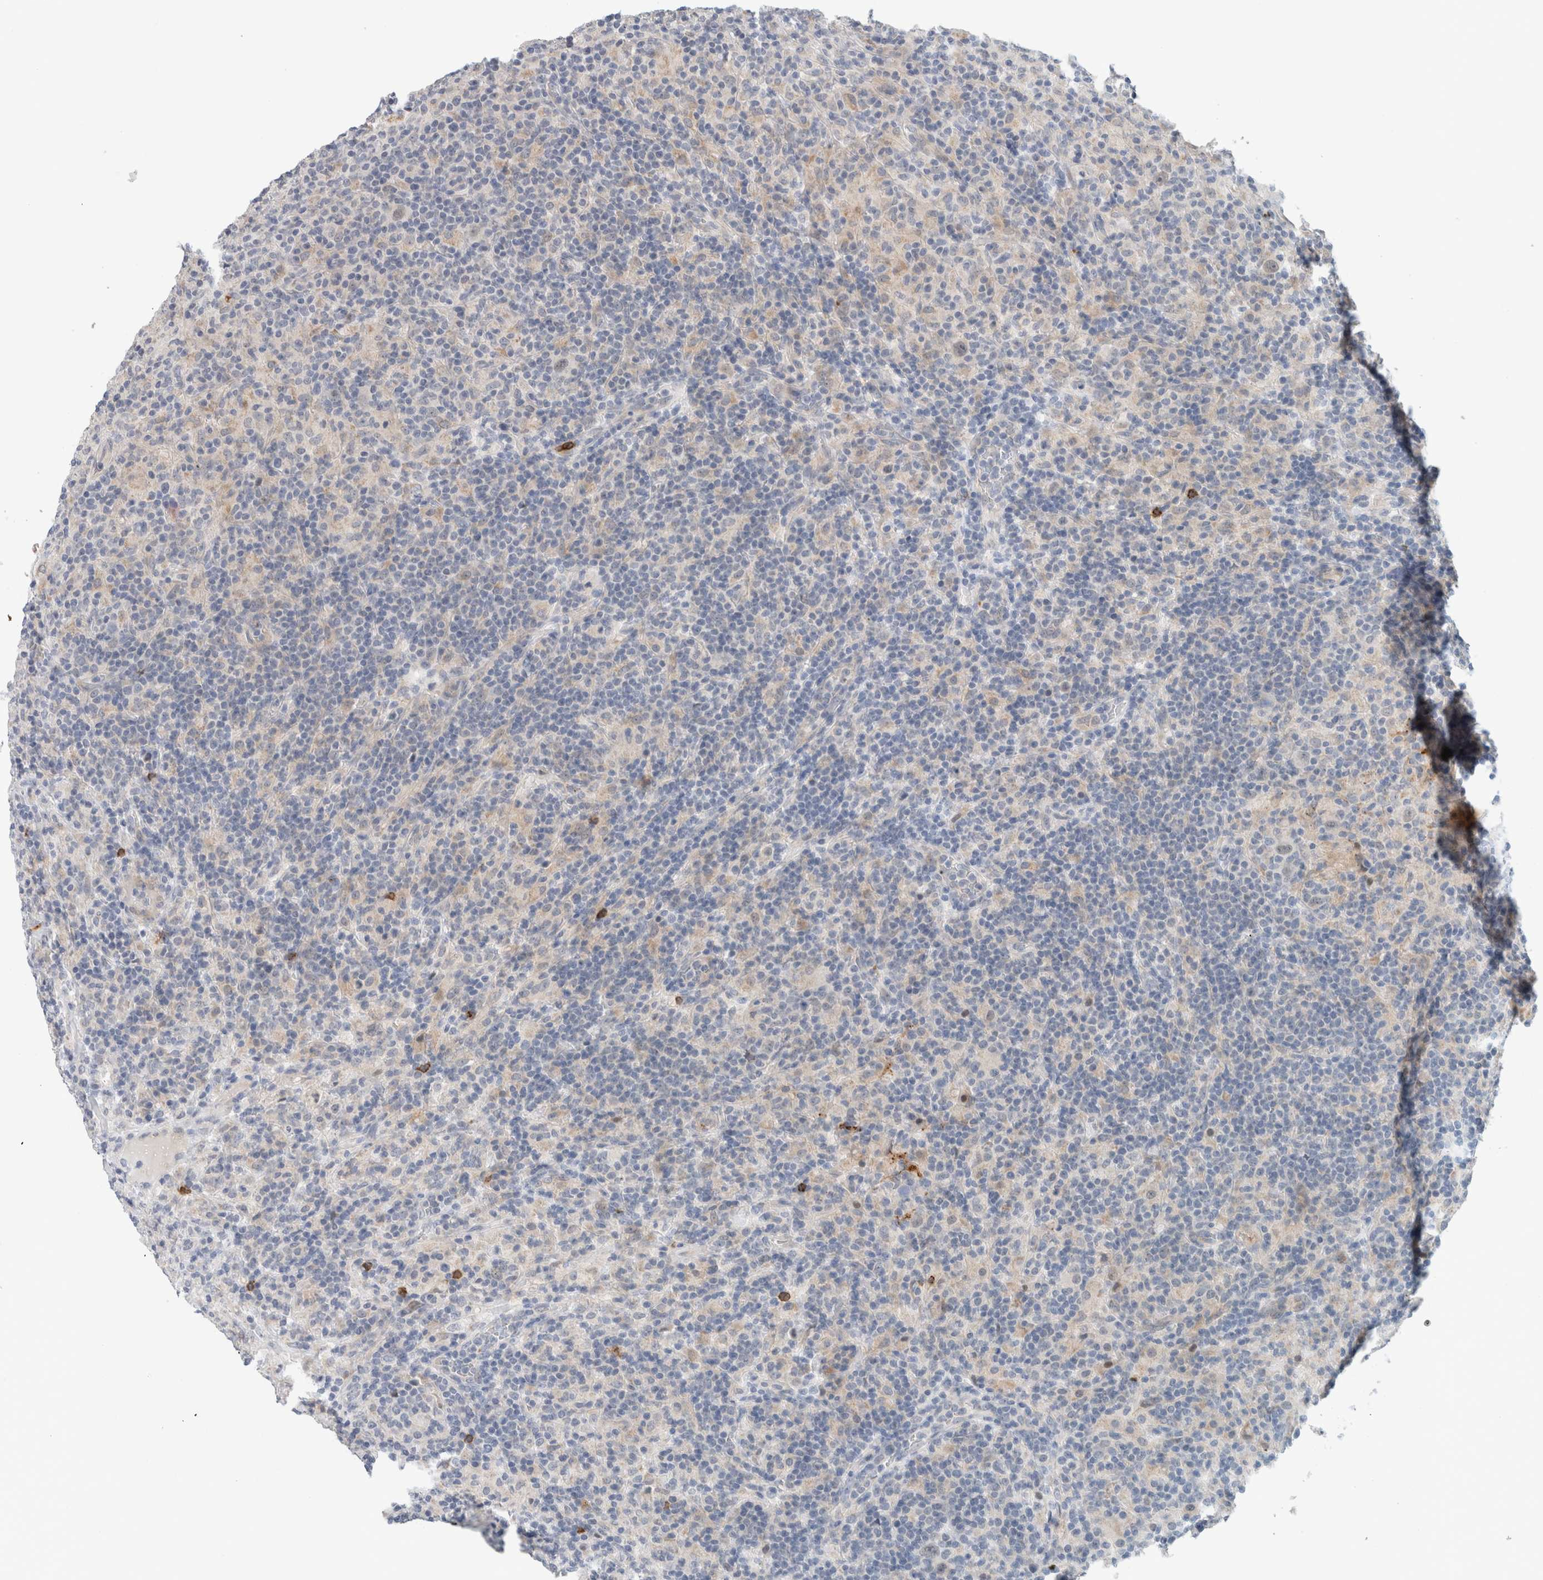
{"staining": {"intensity": "negative", "quantity": "none", "location": "none"}, "tissue": "lymphoma", "cell_type": "Tumor cells", "image_type": "cancer", "snomed": [{"axis": "morphology", "description": "Hodgkin's disease, NOS"}, {"axis": "topography", "description": "Lymph node"}], "caption": "The histopathology image shows no staining of tumor cells in lymphoma. The staining is performed using DAB brown chromogen with nuclei counter-stained in using hematoxylin.", "gene": "CRAT", "patient": {"sex": "male", "age": 70}}